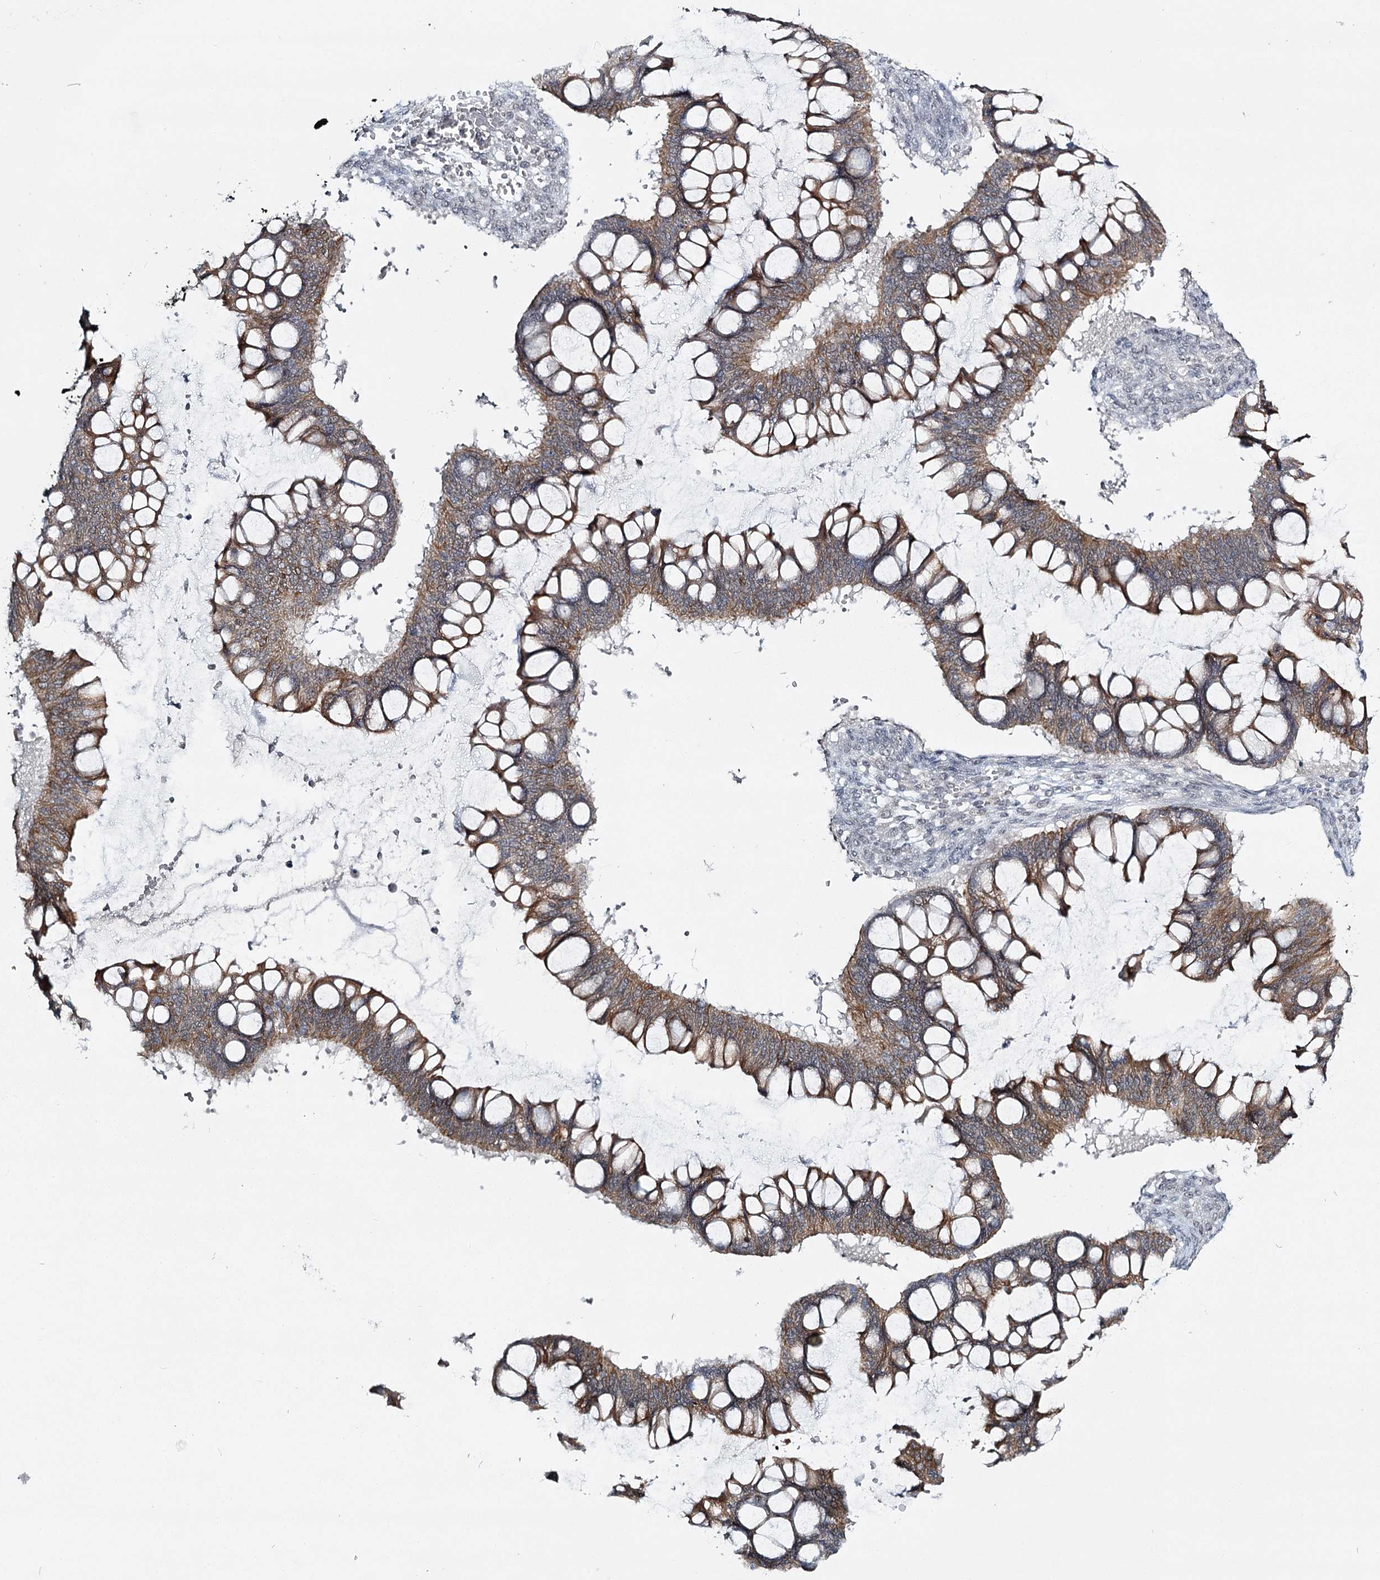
{"staining": {"intensity": "moderate", "quantity": ">75%", "location": "cytoplasmic/membranous"}, "tissue": "ovarian cancer", "cell_type": "Tumor cells", "image_type": "cancer", "snomed": [{"axis": "morphology", "description": "Cystadenocarcinoma, mucinous, NOS"}, {"axis": "topography", "description": "Ovary"}], "caption": "Ovarian mucinous cystadenocarcinoma stained with a protein marker reveals moderate staining in tumor cells.", "gene": "TMEM70", "patient": {"sex": "female", "age": 73}}